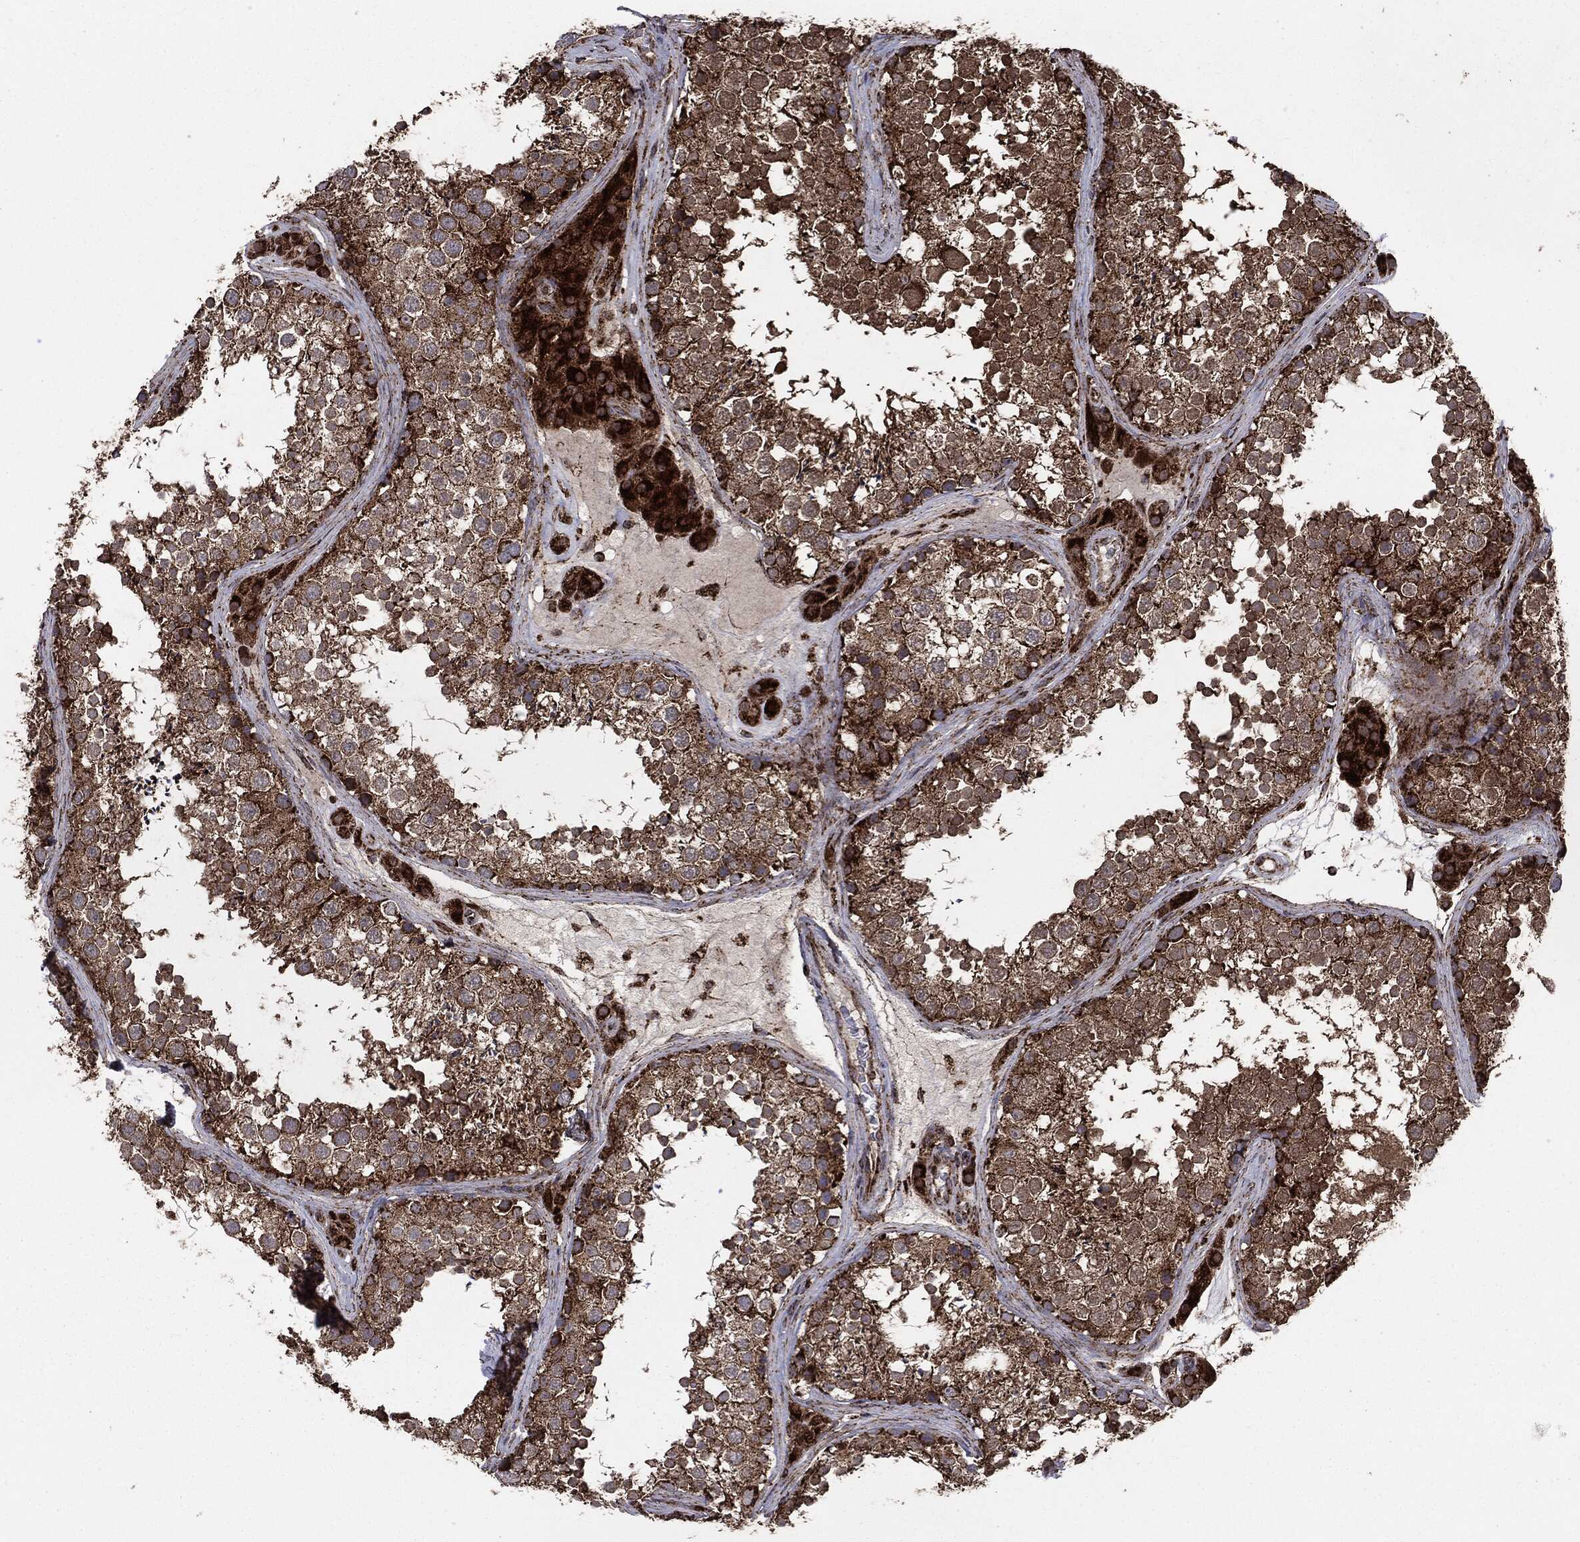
{"staining": {"intensity": "moderate", "quantity": ">75%", "location": "cytoplasmic/membranous"}, "tissue": "testis", "cell_type": "Cells in seminiferous ducts", "image_type": "normal", "snomed": [{"axis": "morphology", "description": "Normal tissue, NOS"}, {"axis": "topography", "description": "Testis"}], "caption": "High-magnification brightfield microscopy of benign testis stained with DAB (brown) and counterstained with hematoxylin (blue). cells in seminiferous ducts exhibit moderate cytoplasmic/membranous staining is identified in about>75% of cells.", "gene": "MAP2K1", "patient": {"sex": "male", "age": 41}}